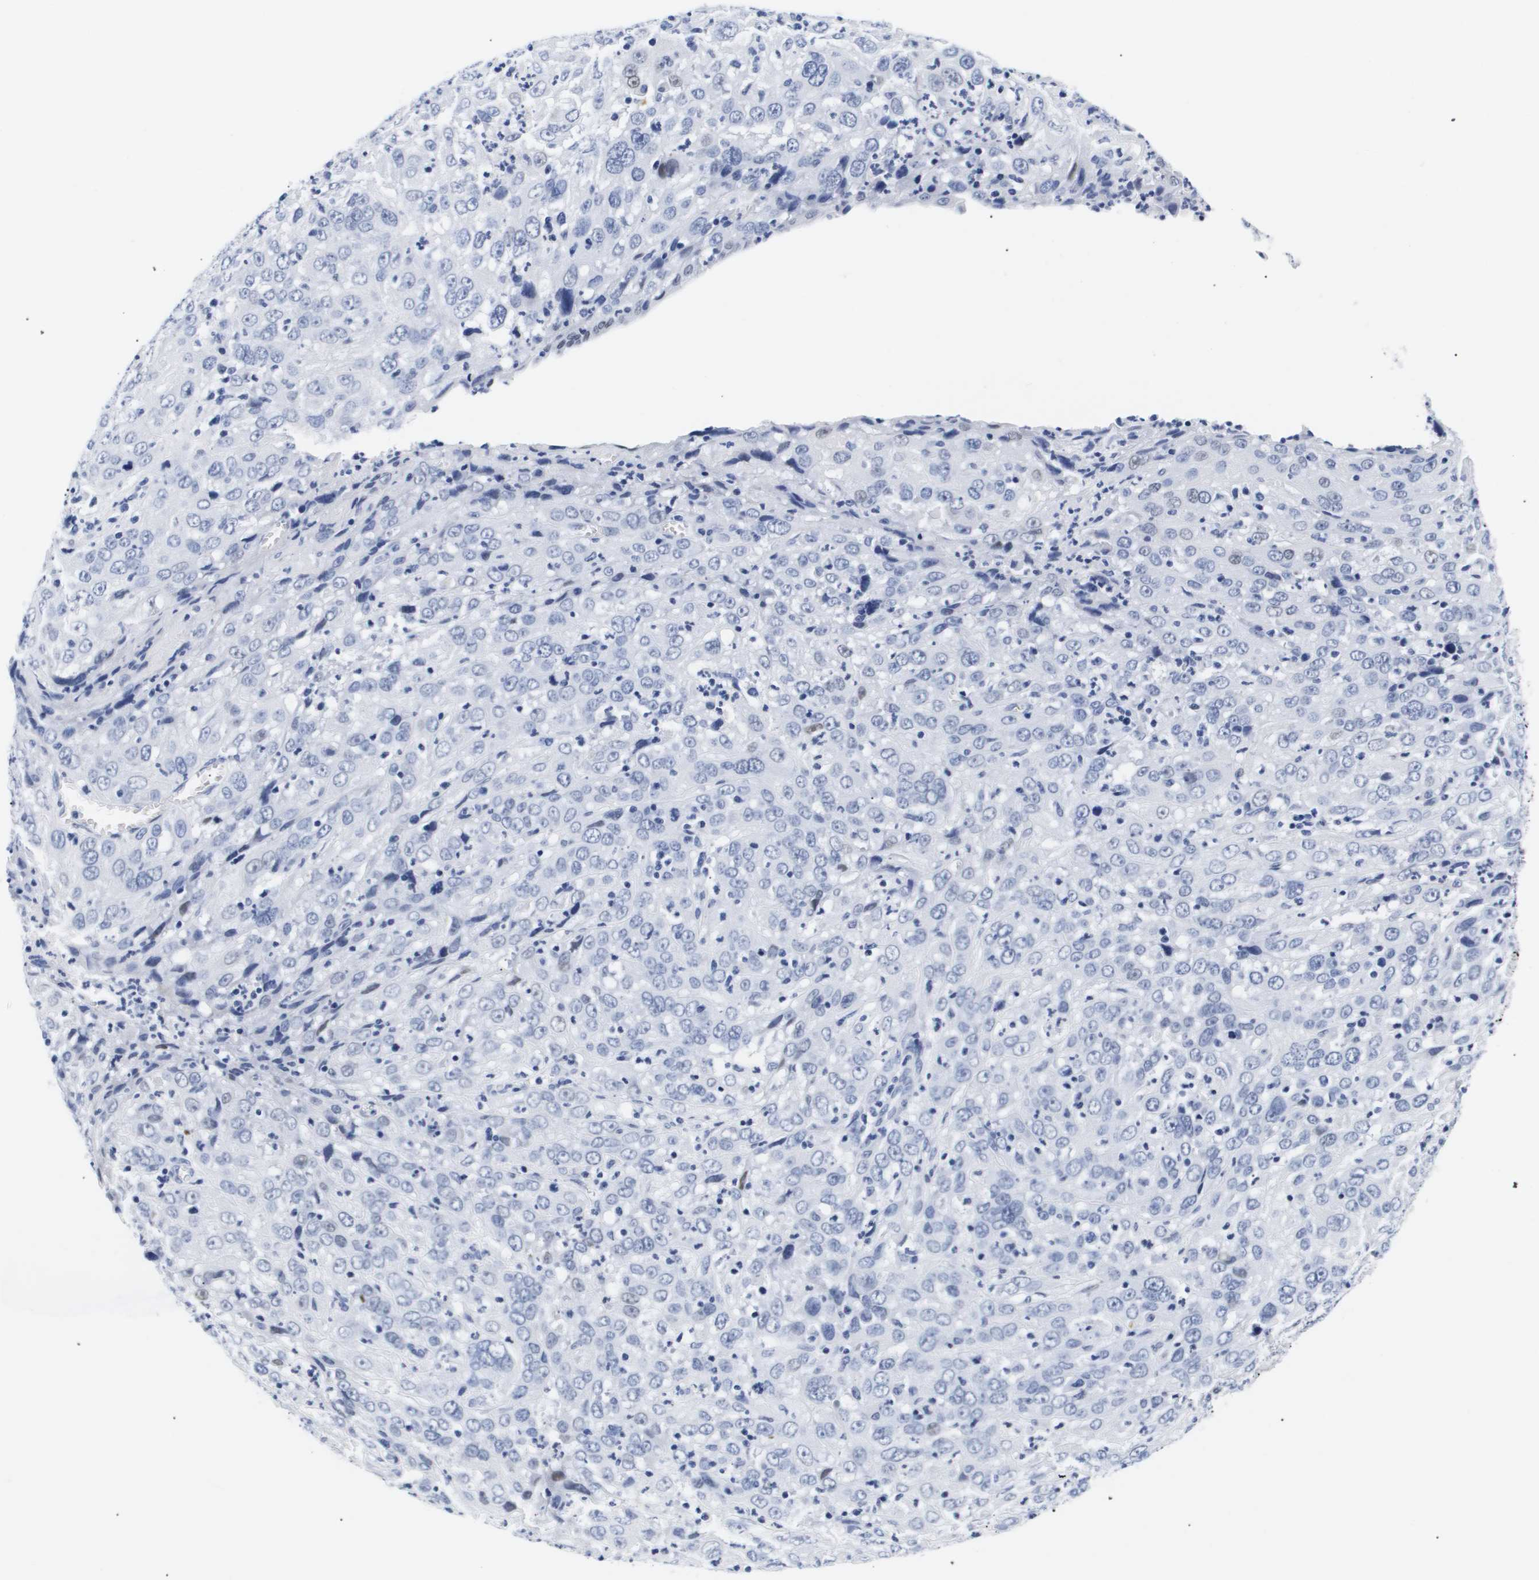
{"staining": {"intensity": "negative", "quantity": "none", "location": "none"}, "tissue": "cervical cancer", "cell_type": "Tumor cells", "image_type": "cancer", "snomed": [{"axis": "morphology", "description": "Squamous cell carcinoma, NOS"}, {"axis": "topography", "description": "Cervix"}], "caption": "Tumor cells show no significant protein positivity in cervical cancer. The staining was performed using DAB to visualize the protein expression in brown, while the nuclei were stained in blue with hematoxylin (Magnification: 20x).", "gene": "SHD", "patient": {"sex": "female", "age": 32}}